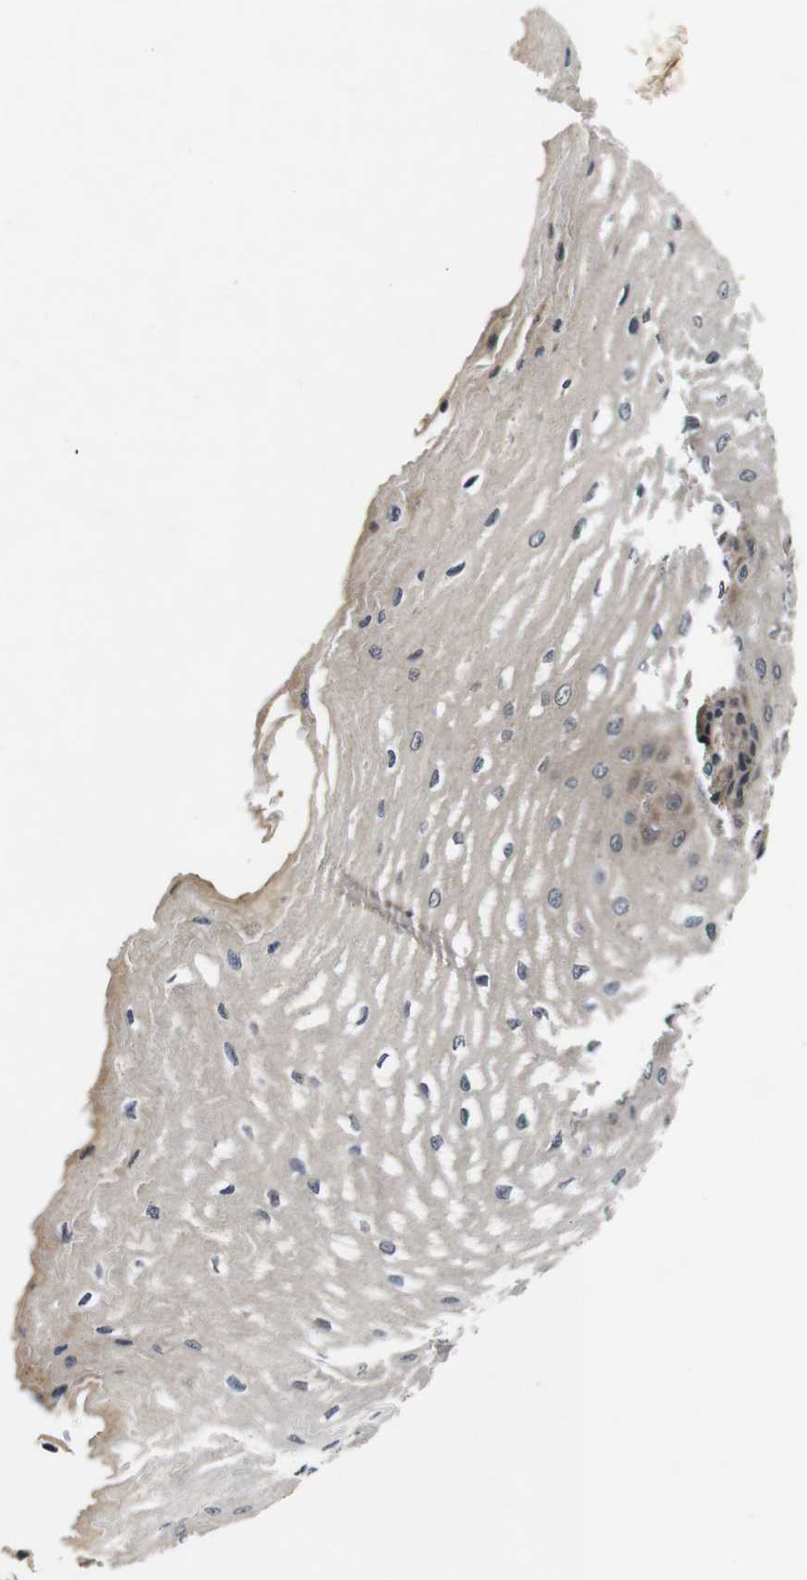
{"staining": {"intensity": "weak", "quantity": ">75%", "location": "cytoplasmic/membranous"}, "tissue": "esophagus", "cell_type": "Squamous epithelial cells", "image_type": "normal", "snomed": [{"axis": "morphology", "description": "Normal tissue, NOS"}, {"axis": "topography", "description": "Esophagus"}], "caption": "A brown stain labels weak cytoplasmic/membranous staining of a protein in squamous epithelial cells of benign human esophagus.", "gene": "ZBTB46", "patient": {"sex": "male", "age": 54}}